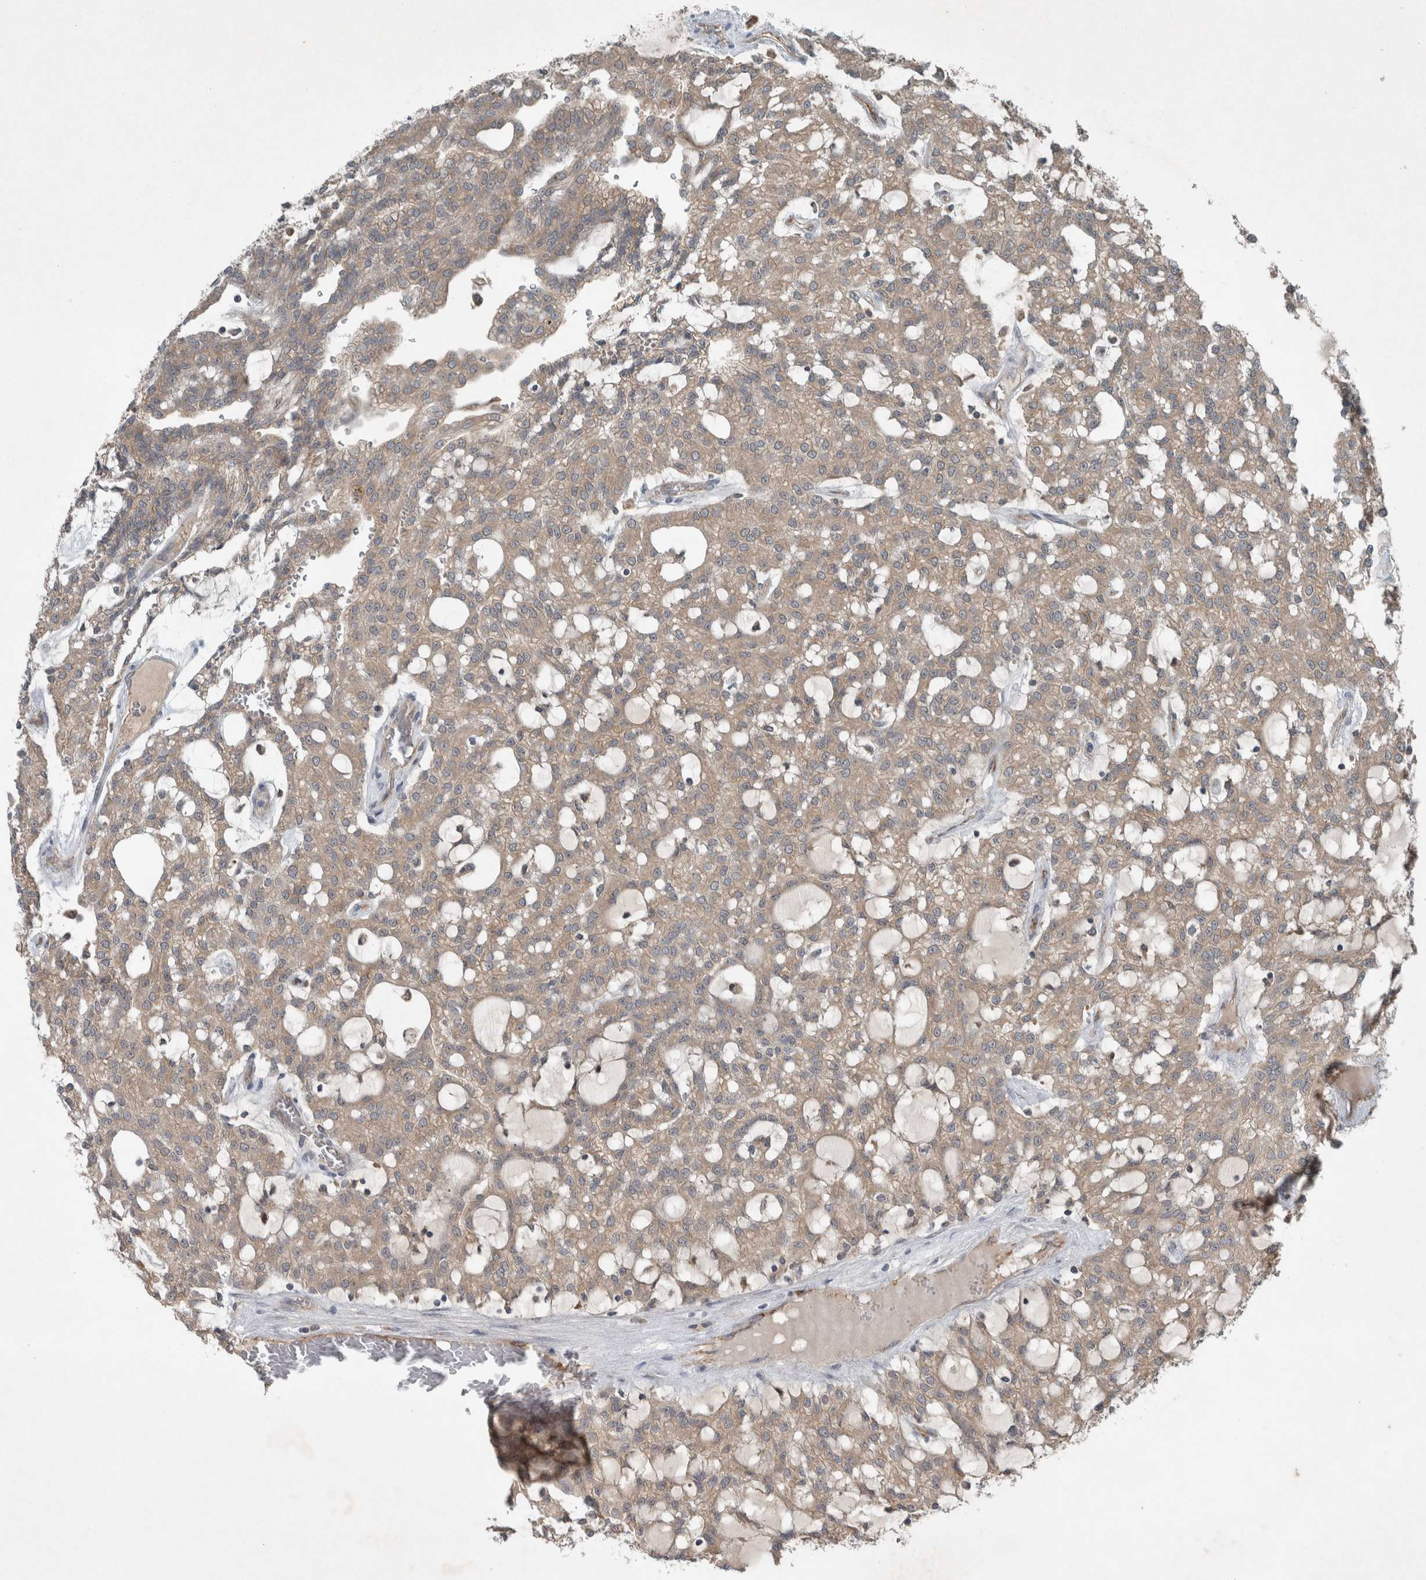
{"staining": {"intensity": "weak", "quantity": ">75%", "location": "cytoplasmic/membranous"}, "tissue": "renal cancer", "cell_type": "Tumor cells", "image_type": "cancer", "snomed": [{"axis": "morphology", "description": "Adenocarcinoma, NOS"}, {"axis": "topography", "description": "Kidney"}], "caption": "Renal cancer tissue displays weak cytoplasmic/membranous positivity in approximately >75% of tumor cells, visualized by immunohistochemistry. The protein of interest is shown in brown color, while the nuclei are stained blue.", "gene": "RALGDS", "patient": {"sex": "male", "age": 63}}